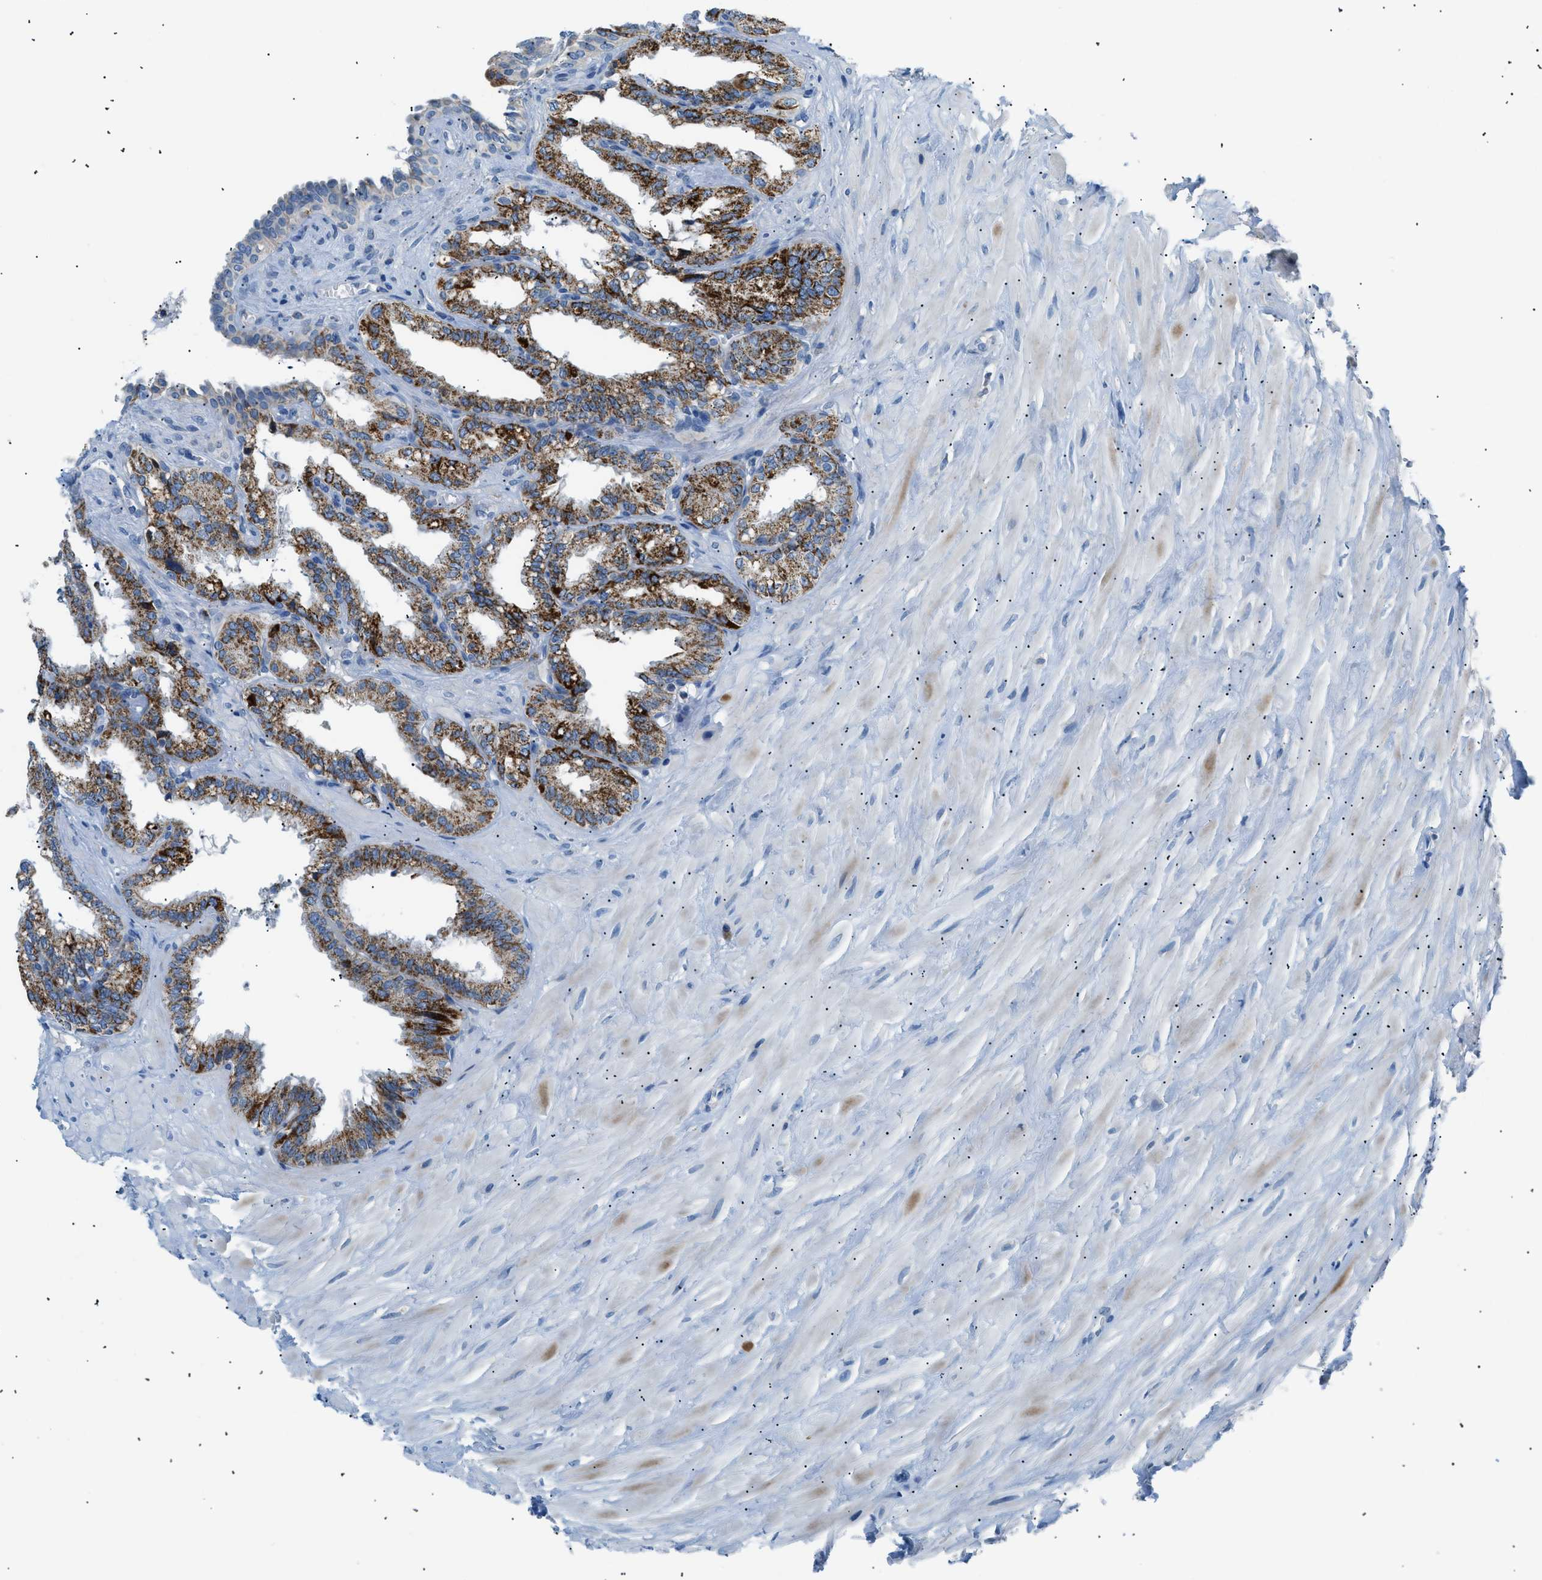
{"staining": {"intensity": "strong", "quantity": ">75%", "location": "cytoplasmic/membranous"}, "tissue": "seminal vesicle", "cell_type": "Glandular cells", "image_type": "normal", "snomed": [{"axis": "morphology", "description": "Normal tissue, NOS"}, {"axis": "topography", "description": "Seminal veicle"}], "caption": "High-power microscopy captured an immunohistochemistry (IHC) histopathology image of unremarkable seminal vesicle, revealing strong cytoplasmic/membranous expression in approximately >75% of glandular cells. The staining is performed using DAB (3,3'-diaminobenzidine) brown chromogen to label protein expression. The nuclei are counter-stained blue using hematoxylin.", "gene": "ILDR1", "patient": {"sex": "male", "age": 64}}